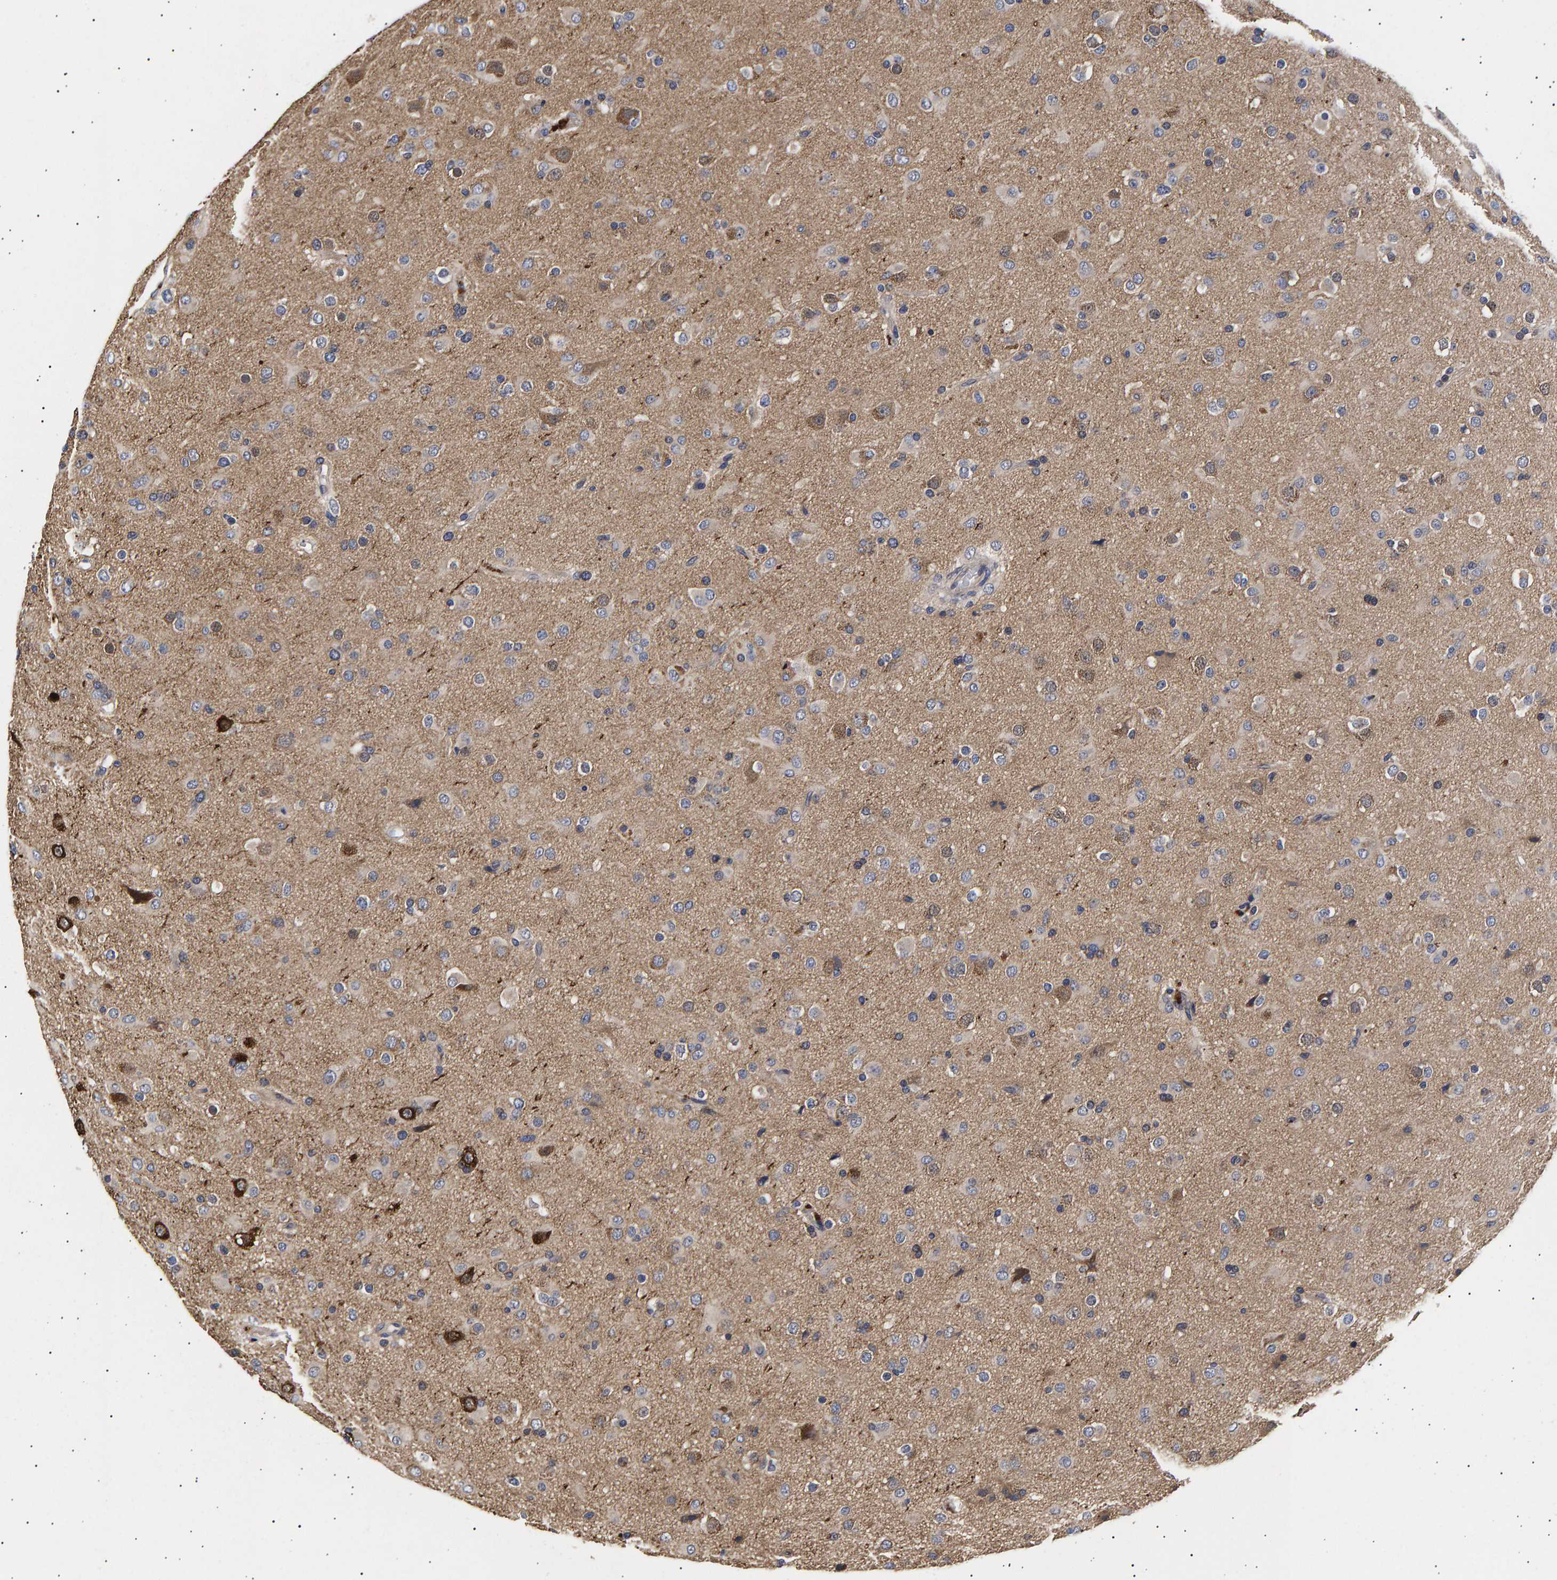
{"staining": {"intensity": "weak", "quantity": "<25%", "location": "cytoplasmic/membranous"}, "tissue": "glioma", "cell_type": "Tumor cells", "image_type": "cancer", "snomed": [{"axis": "morphology", "description": "Glioma, malignant, Low grade"}, {"axis": "topography", "description": "Brain"}], "caption": "Malignant glioma (low-grade) stained for a protein using IHC reveals no positivity tumor cells.", "gene": "ANKRD40", "patient": {"sex": "male", "age": 65}}